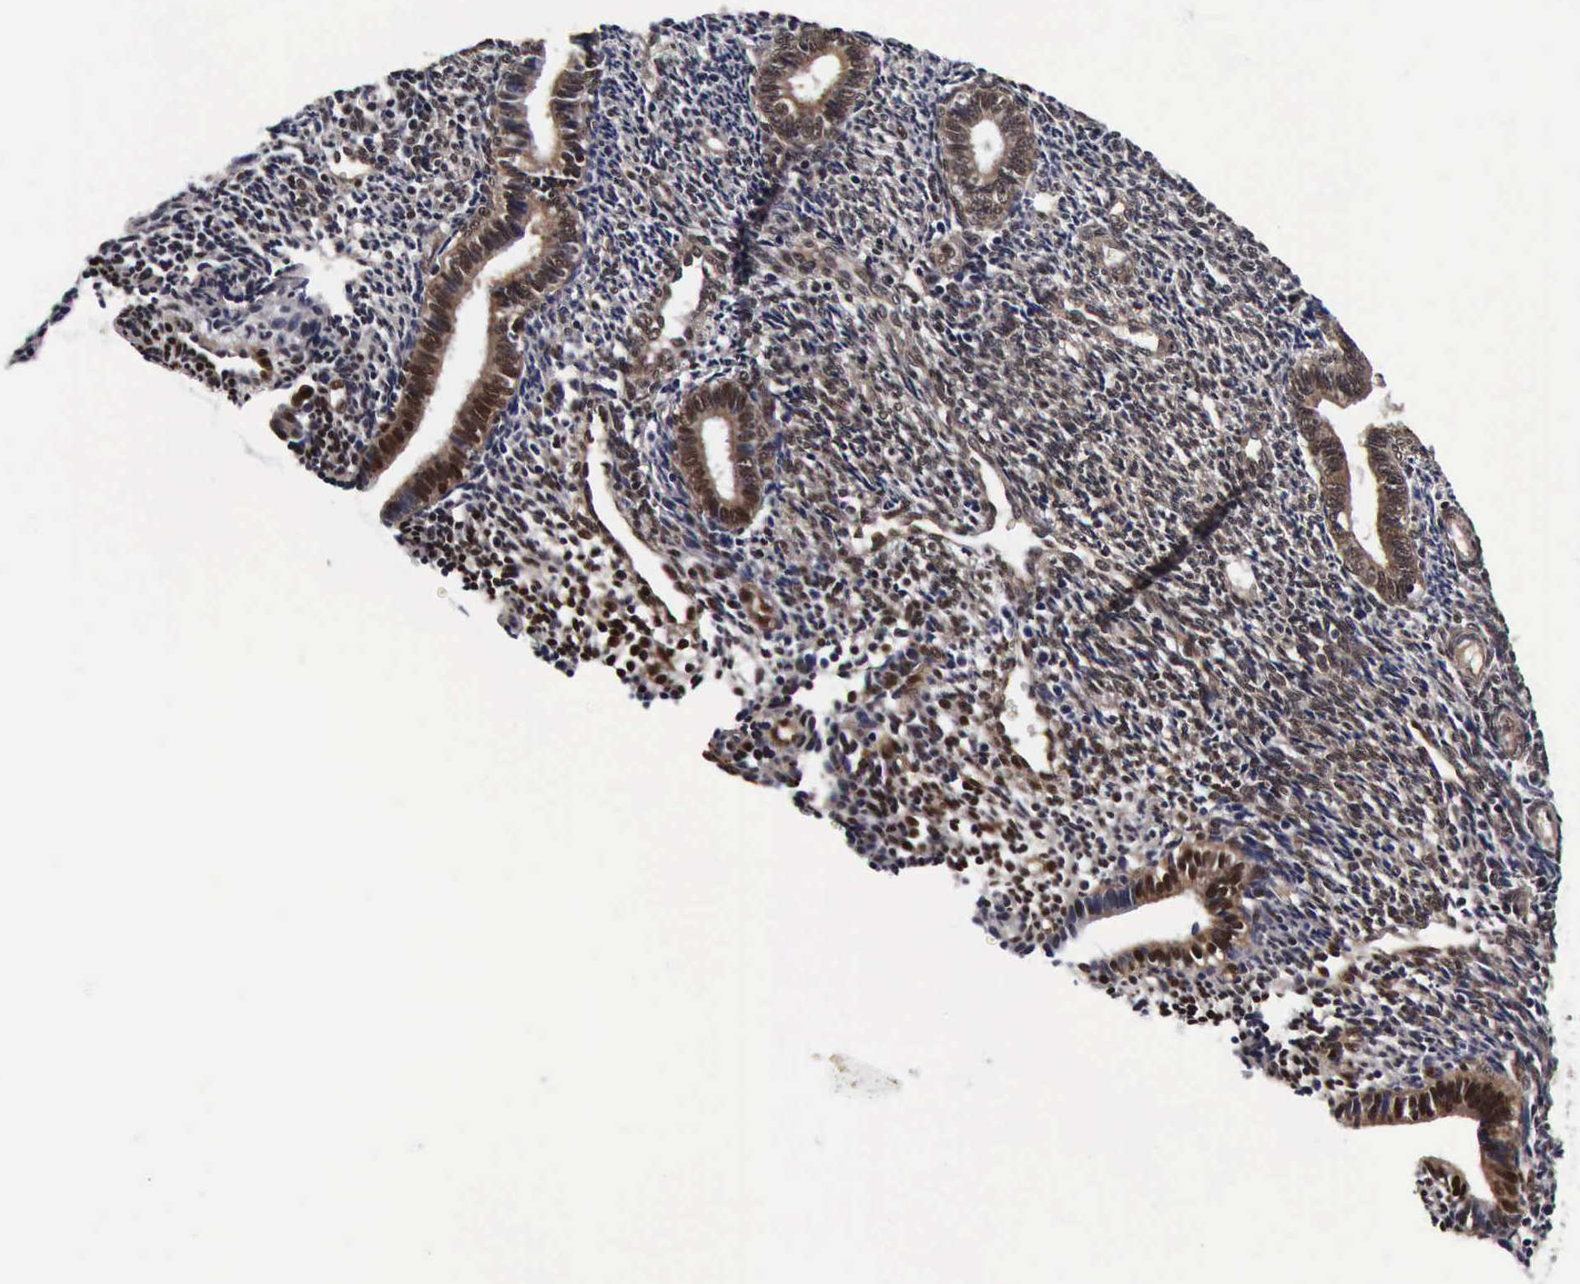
{"staining": {"intensity": "moderate", "quantity": "25%-75%", "location": "none"}, "tissue": "endometrium", "cell_type": "Cells in endometrial stroma", "image_type": "normal", "snomed": [{"axis": "morphology", "description": "Normal tissue, NOS"}, {"axis": "topography", "description": "Endometrium"}], "caption": "IHC staining of benign endometrium, which displays medium levels of moderate None expression in about 25%-75% of cells in endometrial stroma indicating moderate None protein staining. The staining was performed using DAB (brown) for protein detection and nuclei were counterstained in hematoxylin (blue).", "gene": "UBC", "patient": {"sex": "female", "age": 27}}